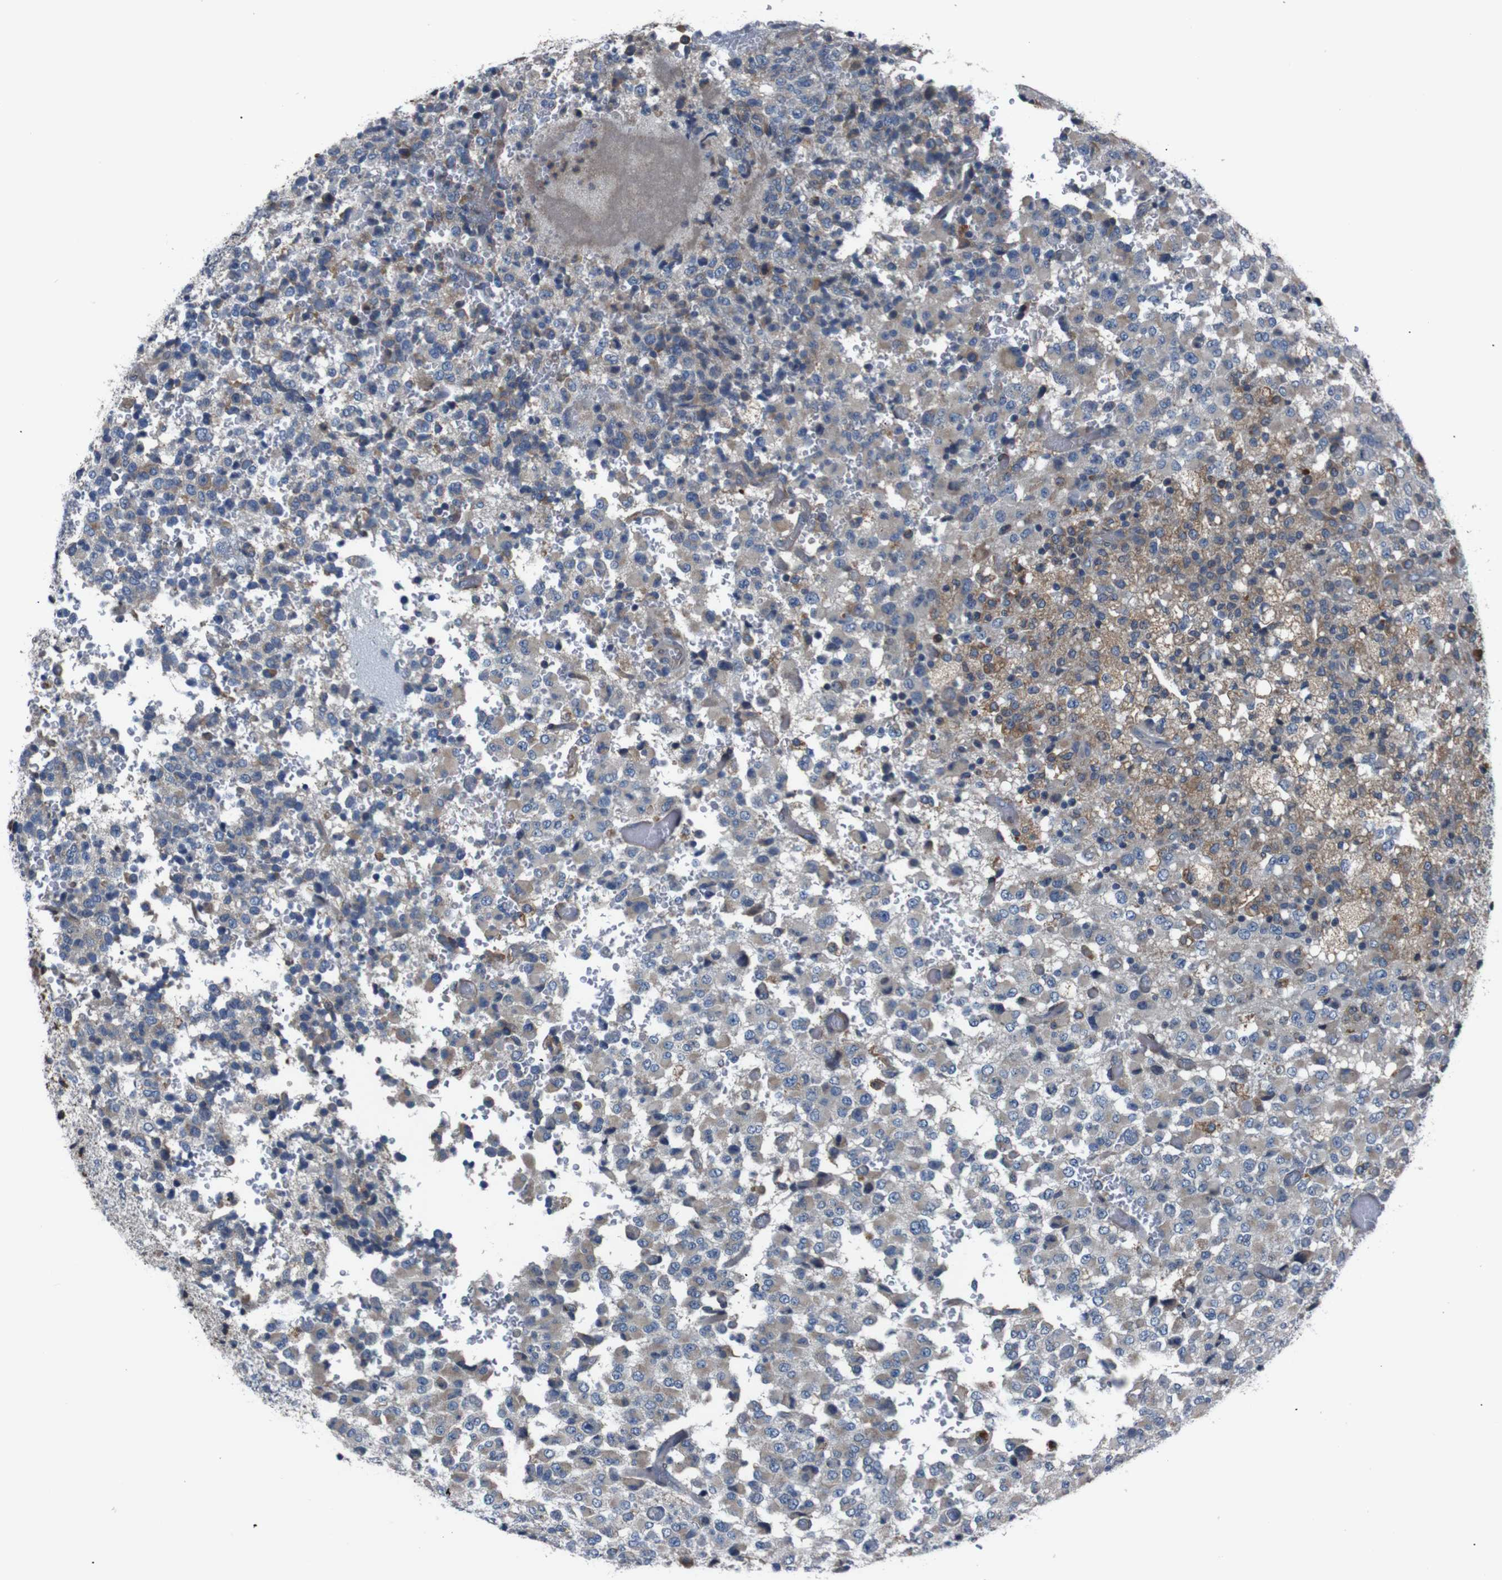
{"staining": {"intensity": "moderate", "quantity": "25%-75%", "location": "cytoplasmic/membranous"}, "tissue": "glioma", "cell_type": "Tumor cells", "image_type": "cancer", "snomed": [{"axis": "morphology", "description": "Glioma, malignant, High grade"}, {"axis": "topography", "description": "pancreas cauda"}], "caption": "Malignant high-grade glioma stained for a protein (brown) exhibits moderate cytoplasmic/membranous positive staining in about 25%-75% of tumor cells.", "gene": "SIGMAR1", "patient": {"sex": "male", "age": 60}}